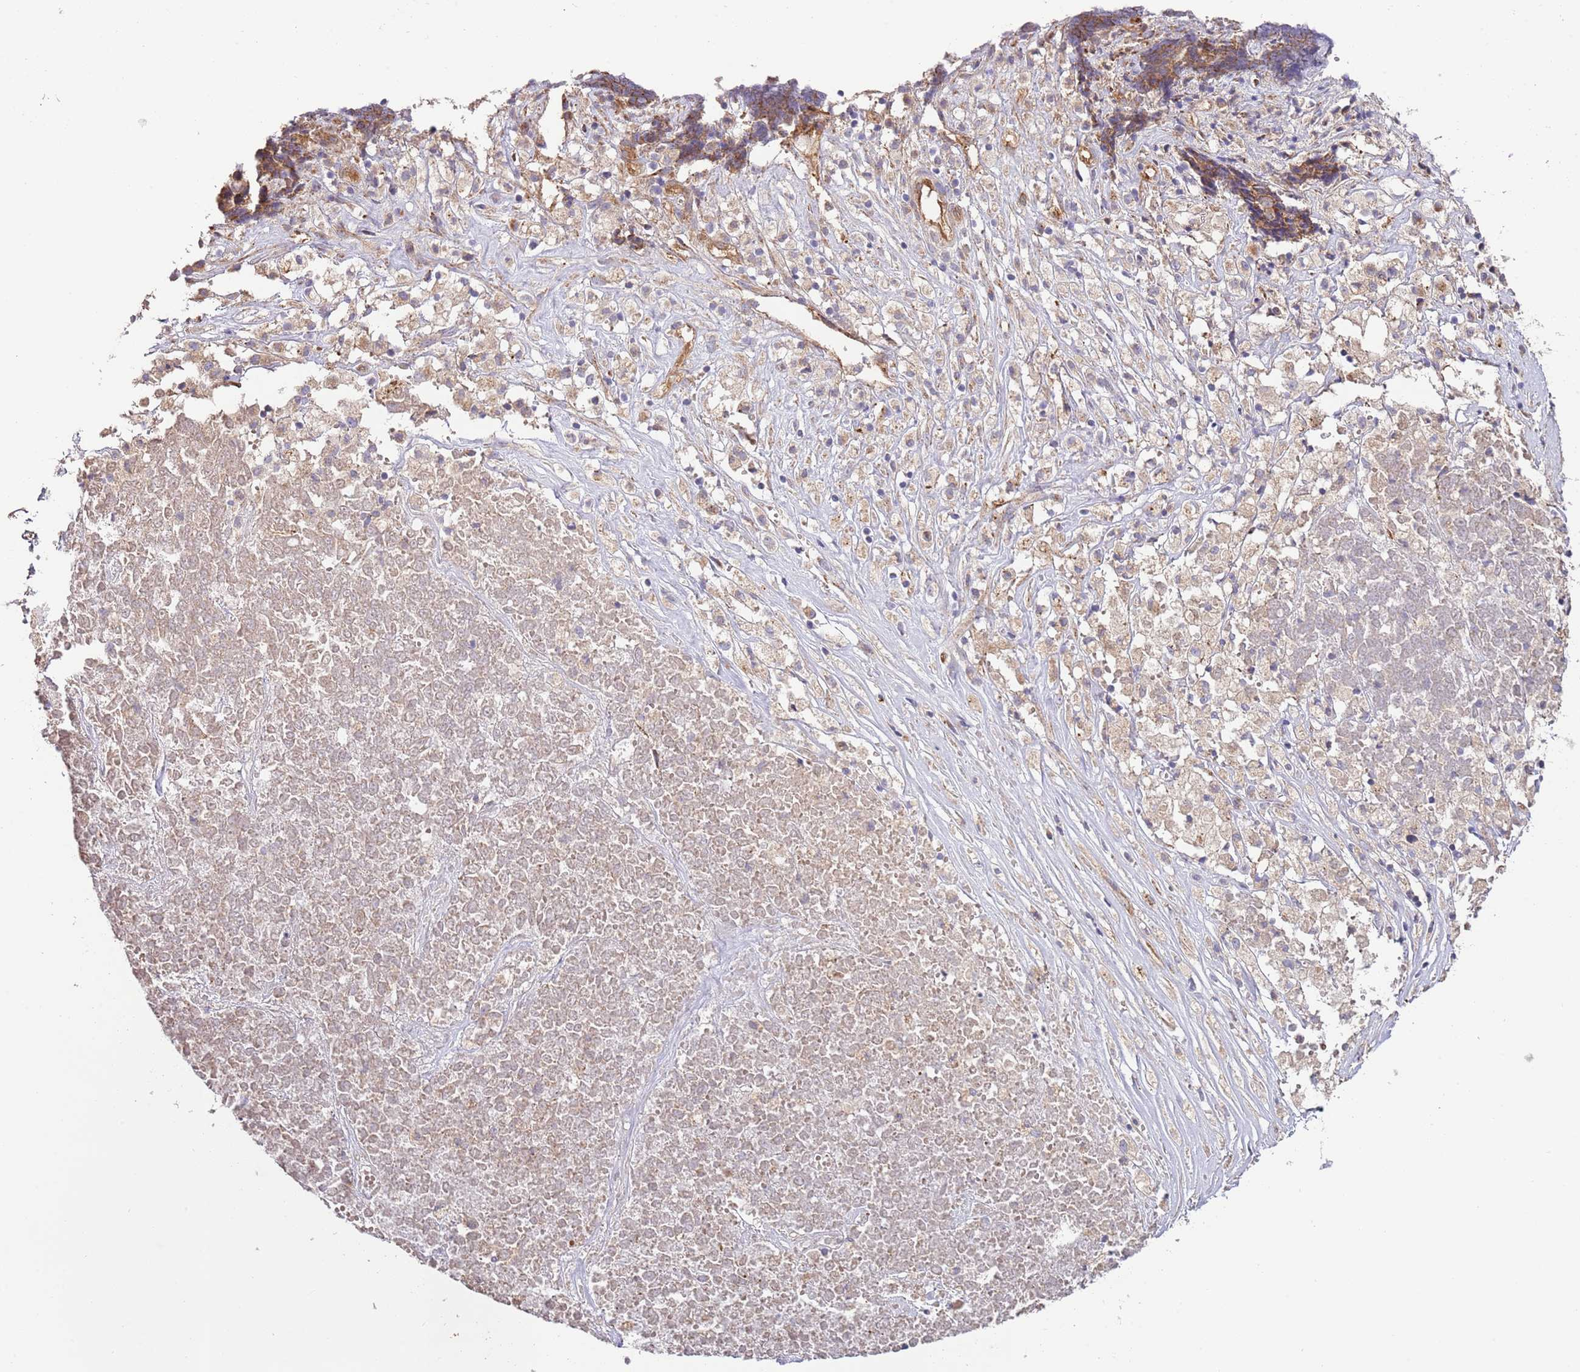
{"staining": {"intensity": "moderate", "quantity": ">75%", "location": "cytoplasmic/membranous"}, "tissue": "ovarian cancer", "cell_type": "Tumor cells", "image_type": "cancer", "snomed": [{"axis": "morphology", "description": "Carcinoma, endometroid"}, {"axis": "topography", "description": "Ovary"}], "caption": "Moderate cytoplasmic/membranous expression is identified in about >75% of tumor cells in ovarian endometroid carcinoma.", "gene": "DOCK6", "patient": {"sex": "female", "age": 42}}